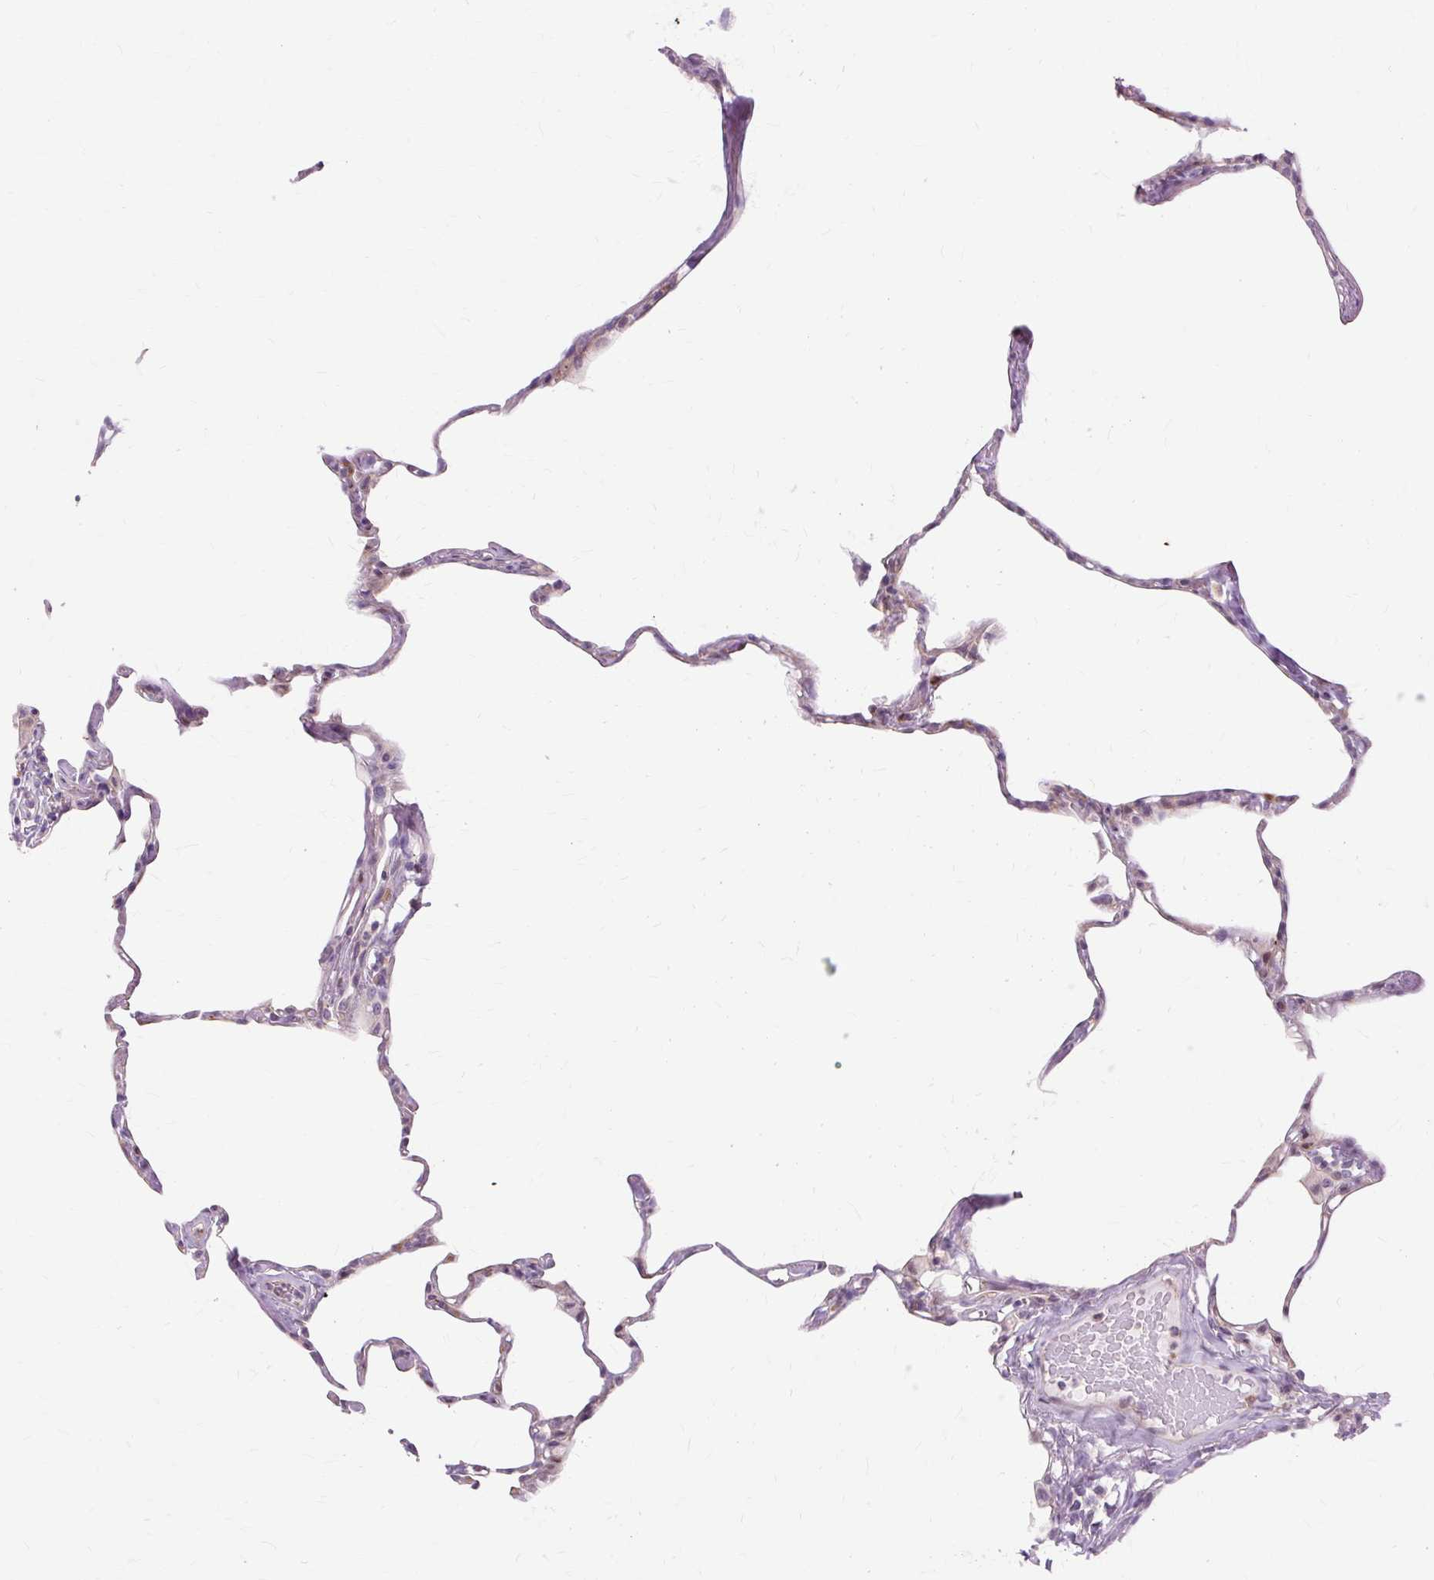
{"staining": {"intensity": "negative", "quantity": "none", "location": "none"}, "tissue": "lung", "cell_type": "Alveolar cells", "image_type": "normal", "snomed": [{"axis": "morphology", "description": "Normal tissue, NOS"}, {"axis": "topography", "description": "Lung"}], "caption": "Immunohistochemistry photomicrograph of normal human lung stained for a protein (brown), which reveals no expression in alveolar cells. (Brightfield microscopy of DAB (3,3'-diaminobenzidine) IHC at high magnification).", "gene": "ZNF35", "patient": {"sex": "male", "age": 65}}